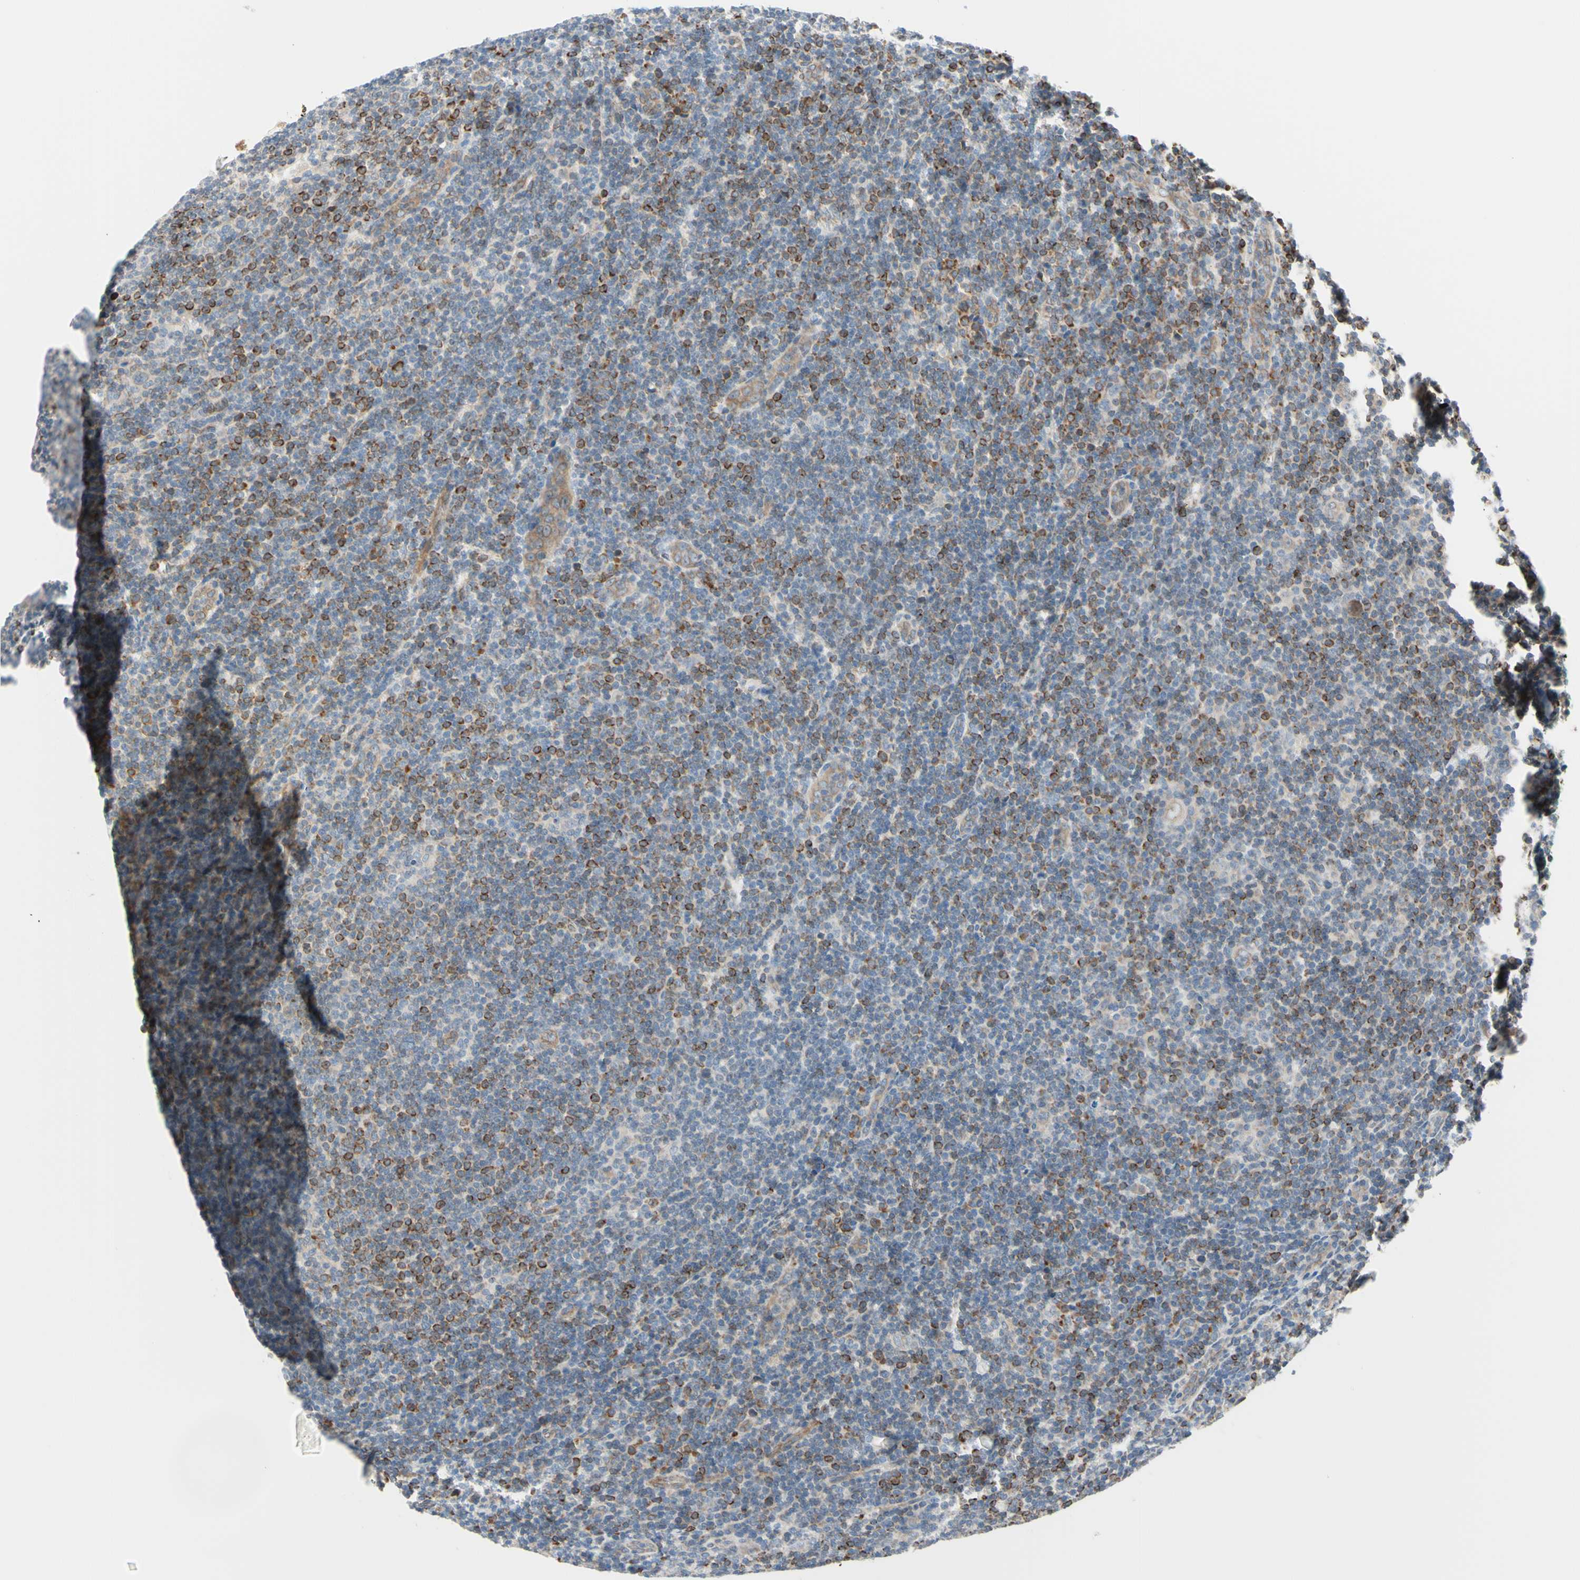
{"staining": {"intensity": "negative", "quantity": "none", "location": "none"}, "tissue": "lymphoma", "cell_type": "Tumor cells", "image_type": "cancer", "snomed": [{"axis": "morphology", "description": "Hodgkin's disease, NOS"}, {"axis": "topography", "description": "Lymph node"}], "caption": "Immunohistochemistry image of human lymphoma stained for a protein (brown), which shows no positivity in tumor cells.", "gene": "TRAF2", "patient": {"sex": "female", "age": 57}}